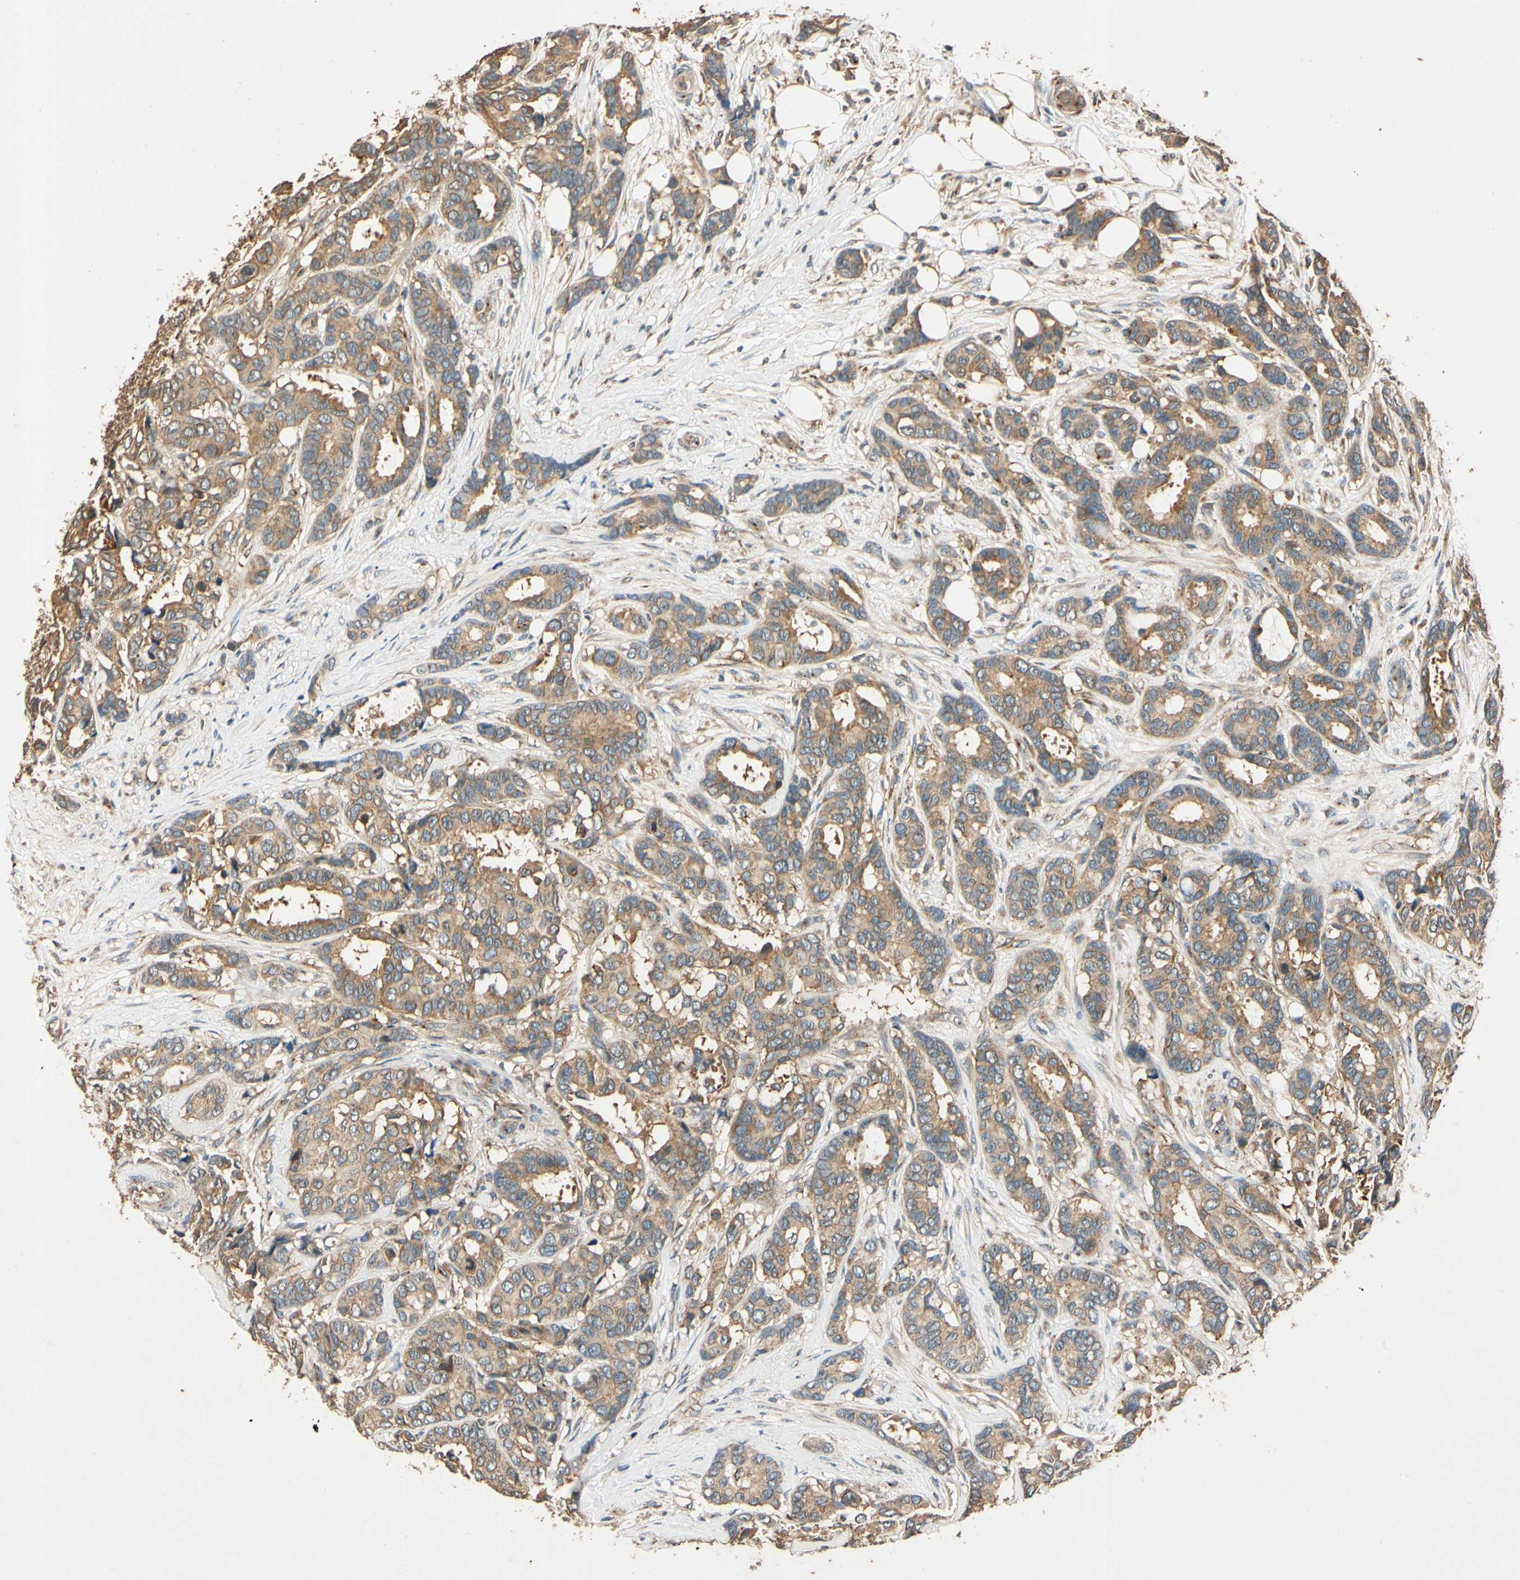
{"staining": {"intensity": "moderate", "quantity": ">75%", "location": "cytoplasmic/membranous"}, "tissue": "breast cancer", "cell_type": "Tumor cells", "image_type": "cancer", "snomed": [{"axis": "morphology", "description": "Duct carcinoma"}, {"axis": "topography", "description": "Breast"}], "caption": "IHC (DAB) staining of human breast cancer (infiltrating ductal carcinoma) displays moderate cytoplasmic/membranous protein expression in approximately >75% of tumor cells.", "gene": "AKAP9", "patient": {"sex": "female", "age": 87}}